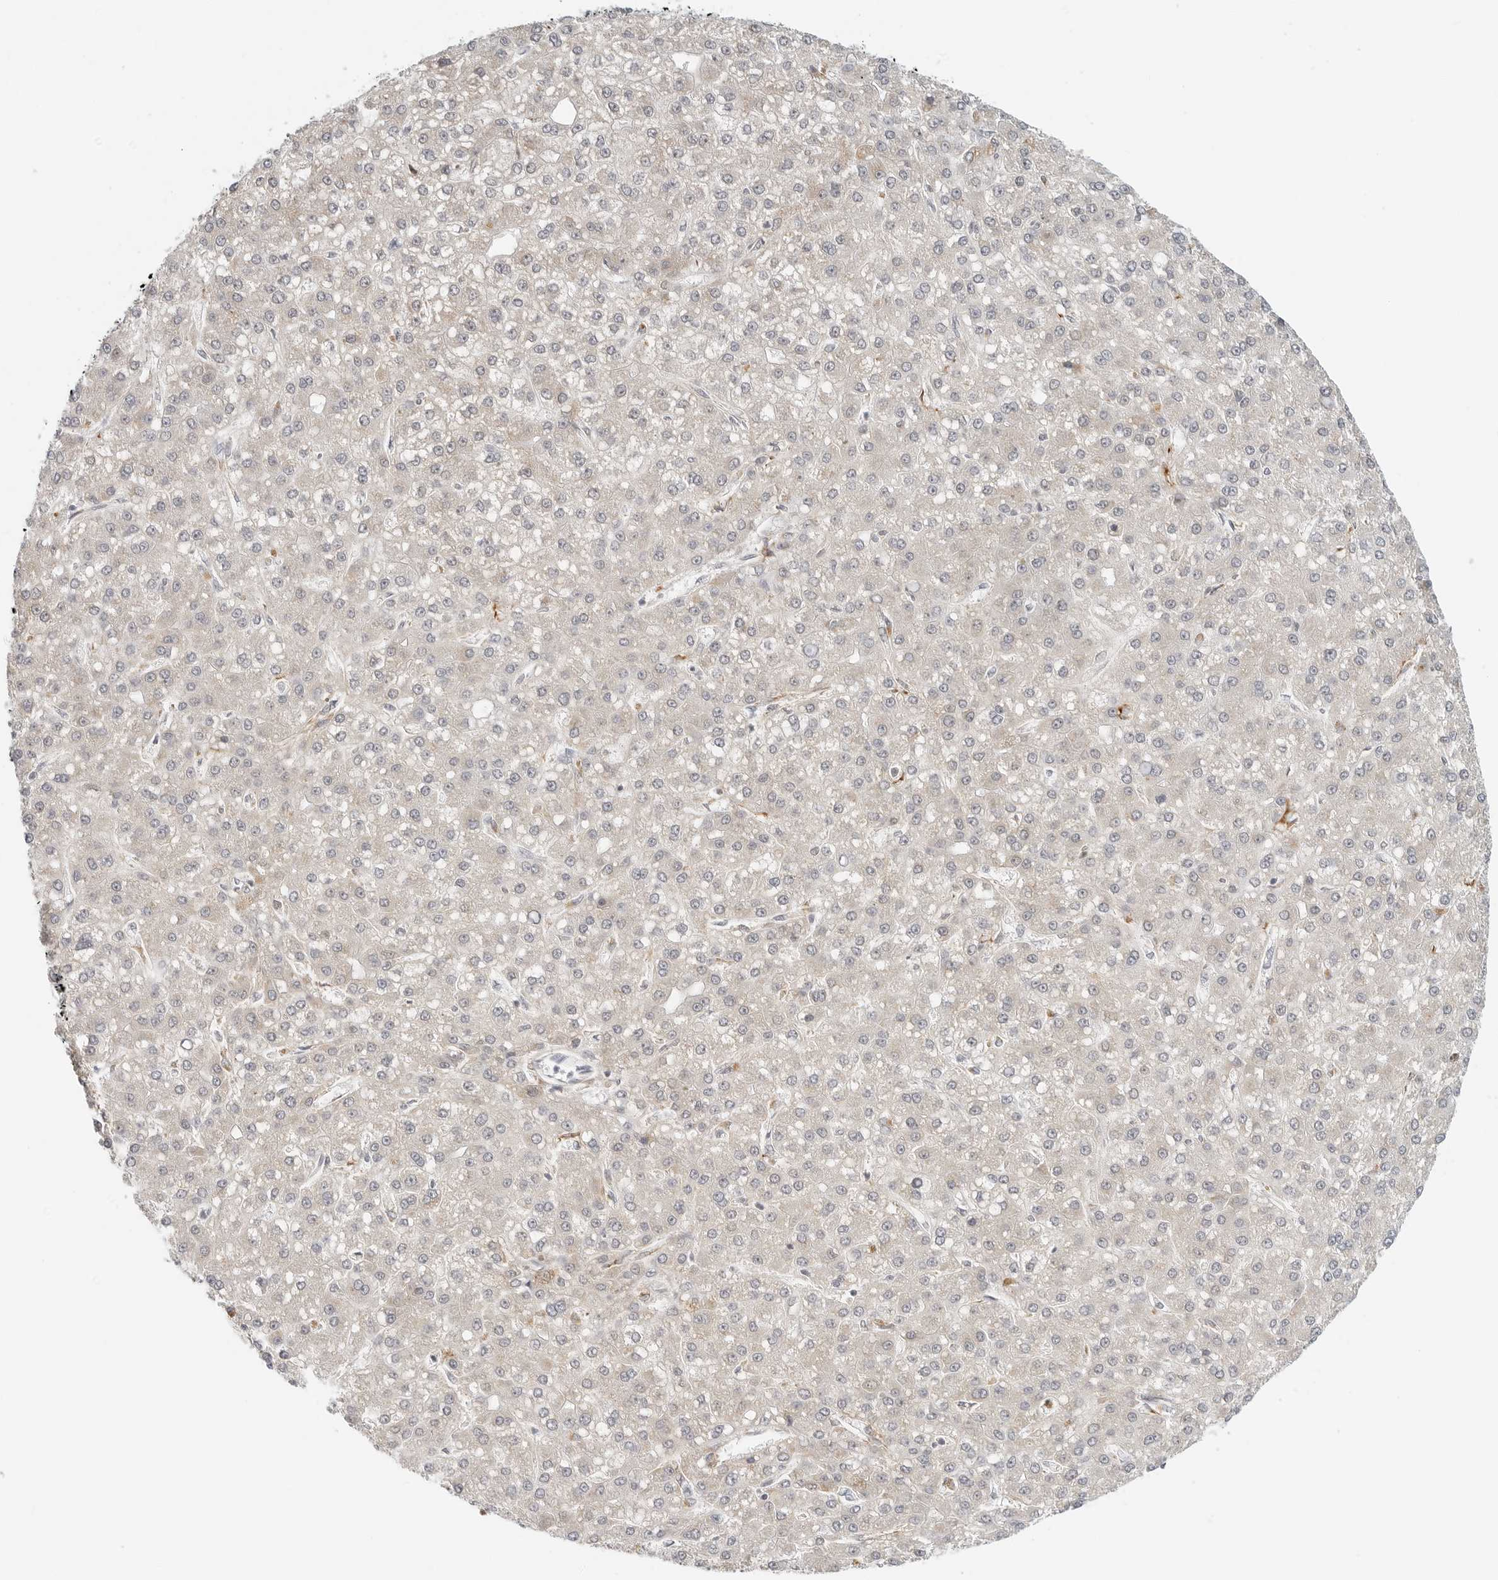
{"staining": {"intensity": "negative", "quantity": "none", "location": "none"}, "tissue": "liver cancer", "cell_type": "Tumor cells", "image_type": "cancer", "snomed": [{"axis": "morphology", "description": "Carcinoma, Hepatocellular, NOS"}, {"axis": "topography", "description": "Liver"}], "caption": "This is an immunohistochemistry histopathology image of liver hepatocellular carcinoma. There is no expression in tumor cells.", "gene": "C1QTNF1", "patient": {"sex": "male", "age": 67}}